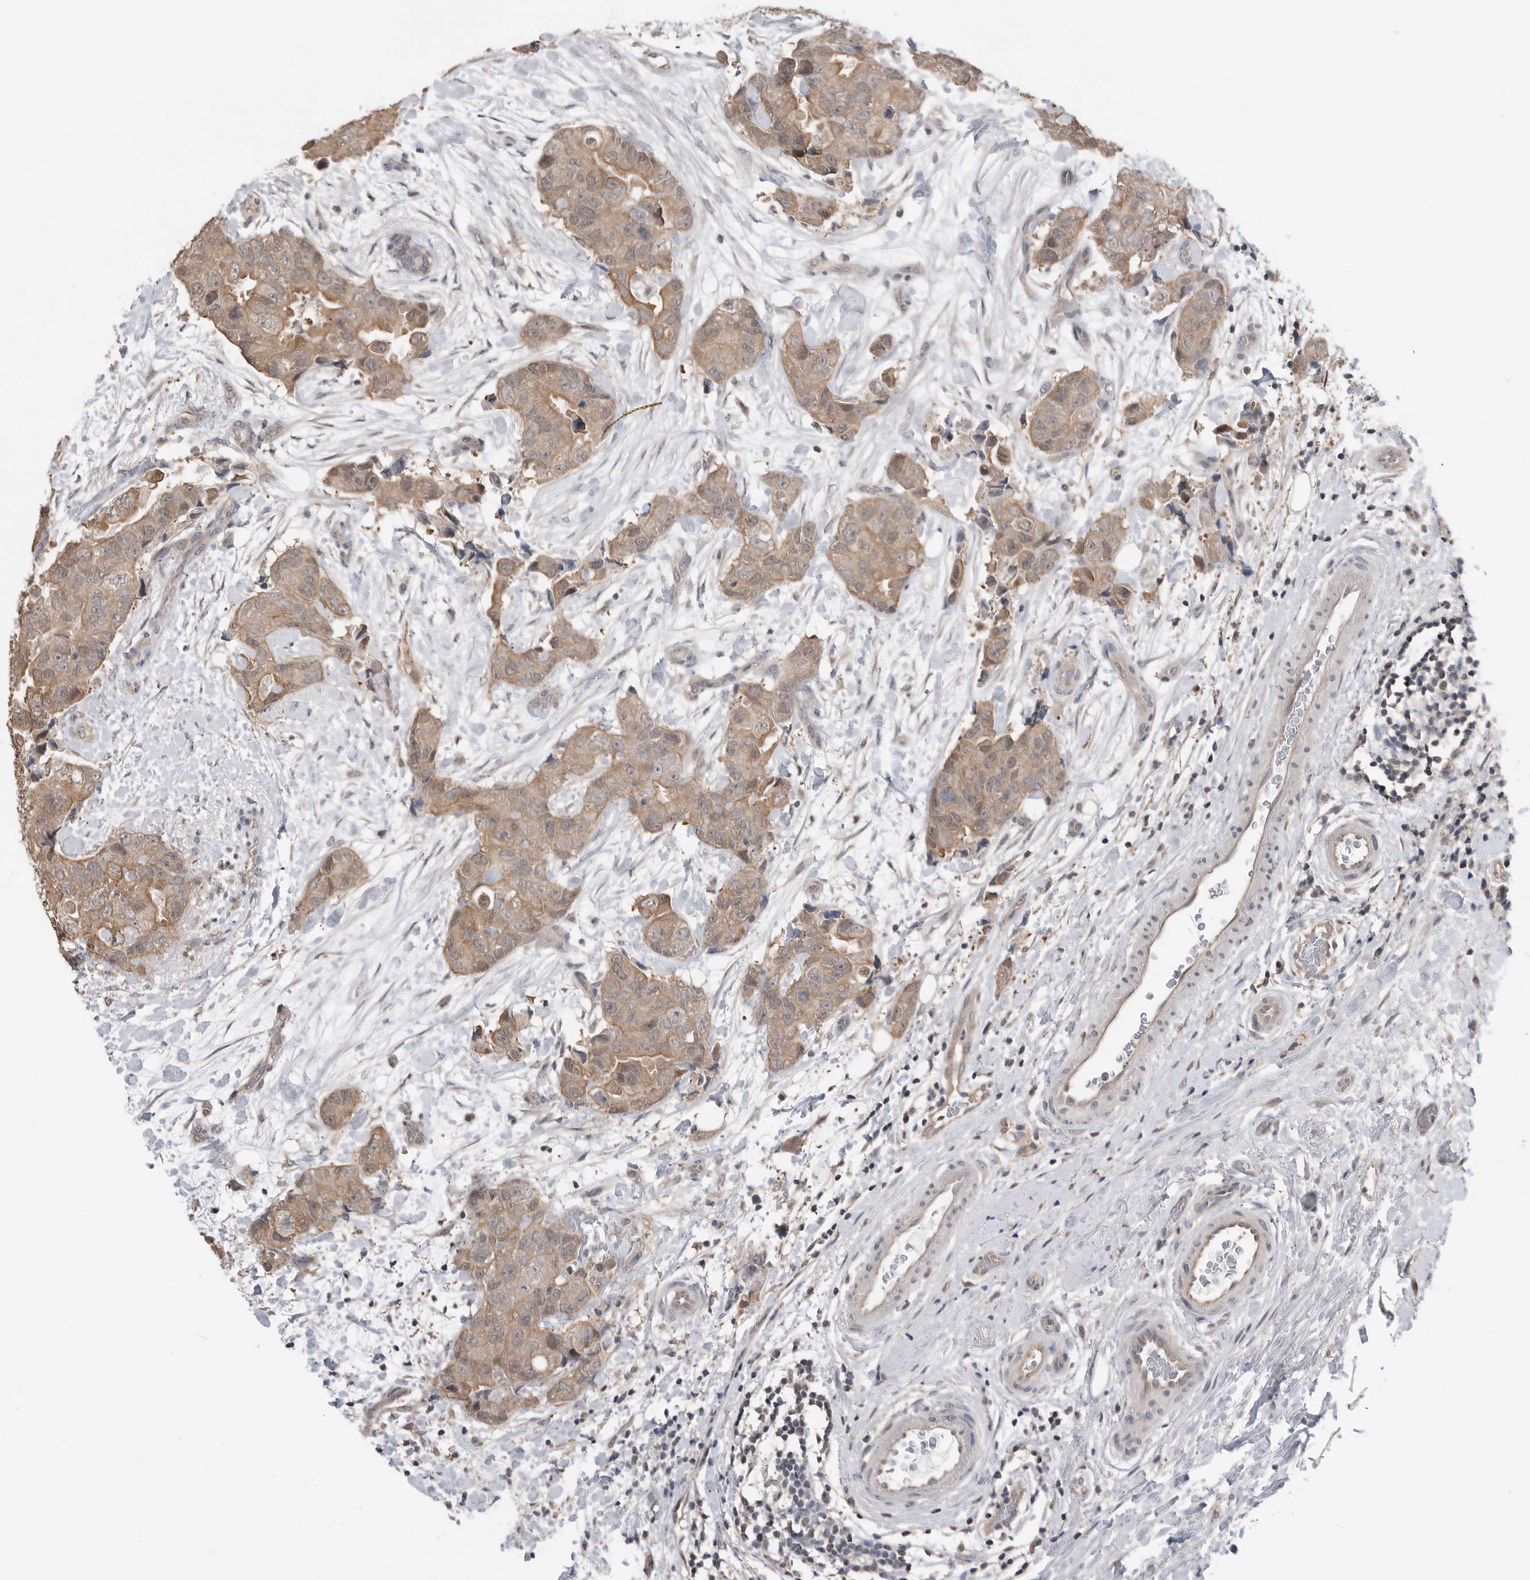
{"staining": {"intensity": "weak", "quantity": ">75%", "location": "cytoplasmic/membranous"}, "tissue": "breast cancer", "cell_type": "Tumor cells", "image_type": "cancer", "snomed": [{"axis": "morphology", "description": "Duct carcinoma"}, {"axis": "topography", "description": "Breast"}], "caption": "Immunohistochemical staining of infiltrating ductal carcinoma (breast) demonstrates low levels of weak cytoplasmic/membranous positivity in about >75% of tumor cells. The protein is stained brown, and the nuclei are stained in blue (DAB (3,3'-diaminobenzidine) IHC with brightfield microscopy, high magnification).", "gene": "PEAK1", "patient": {"sex": "female", "age": 62}}